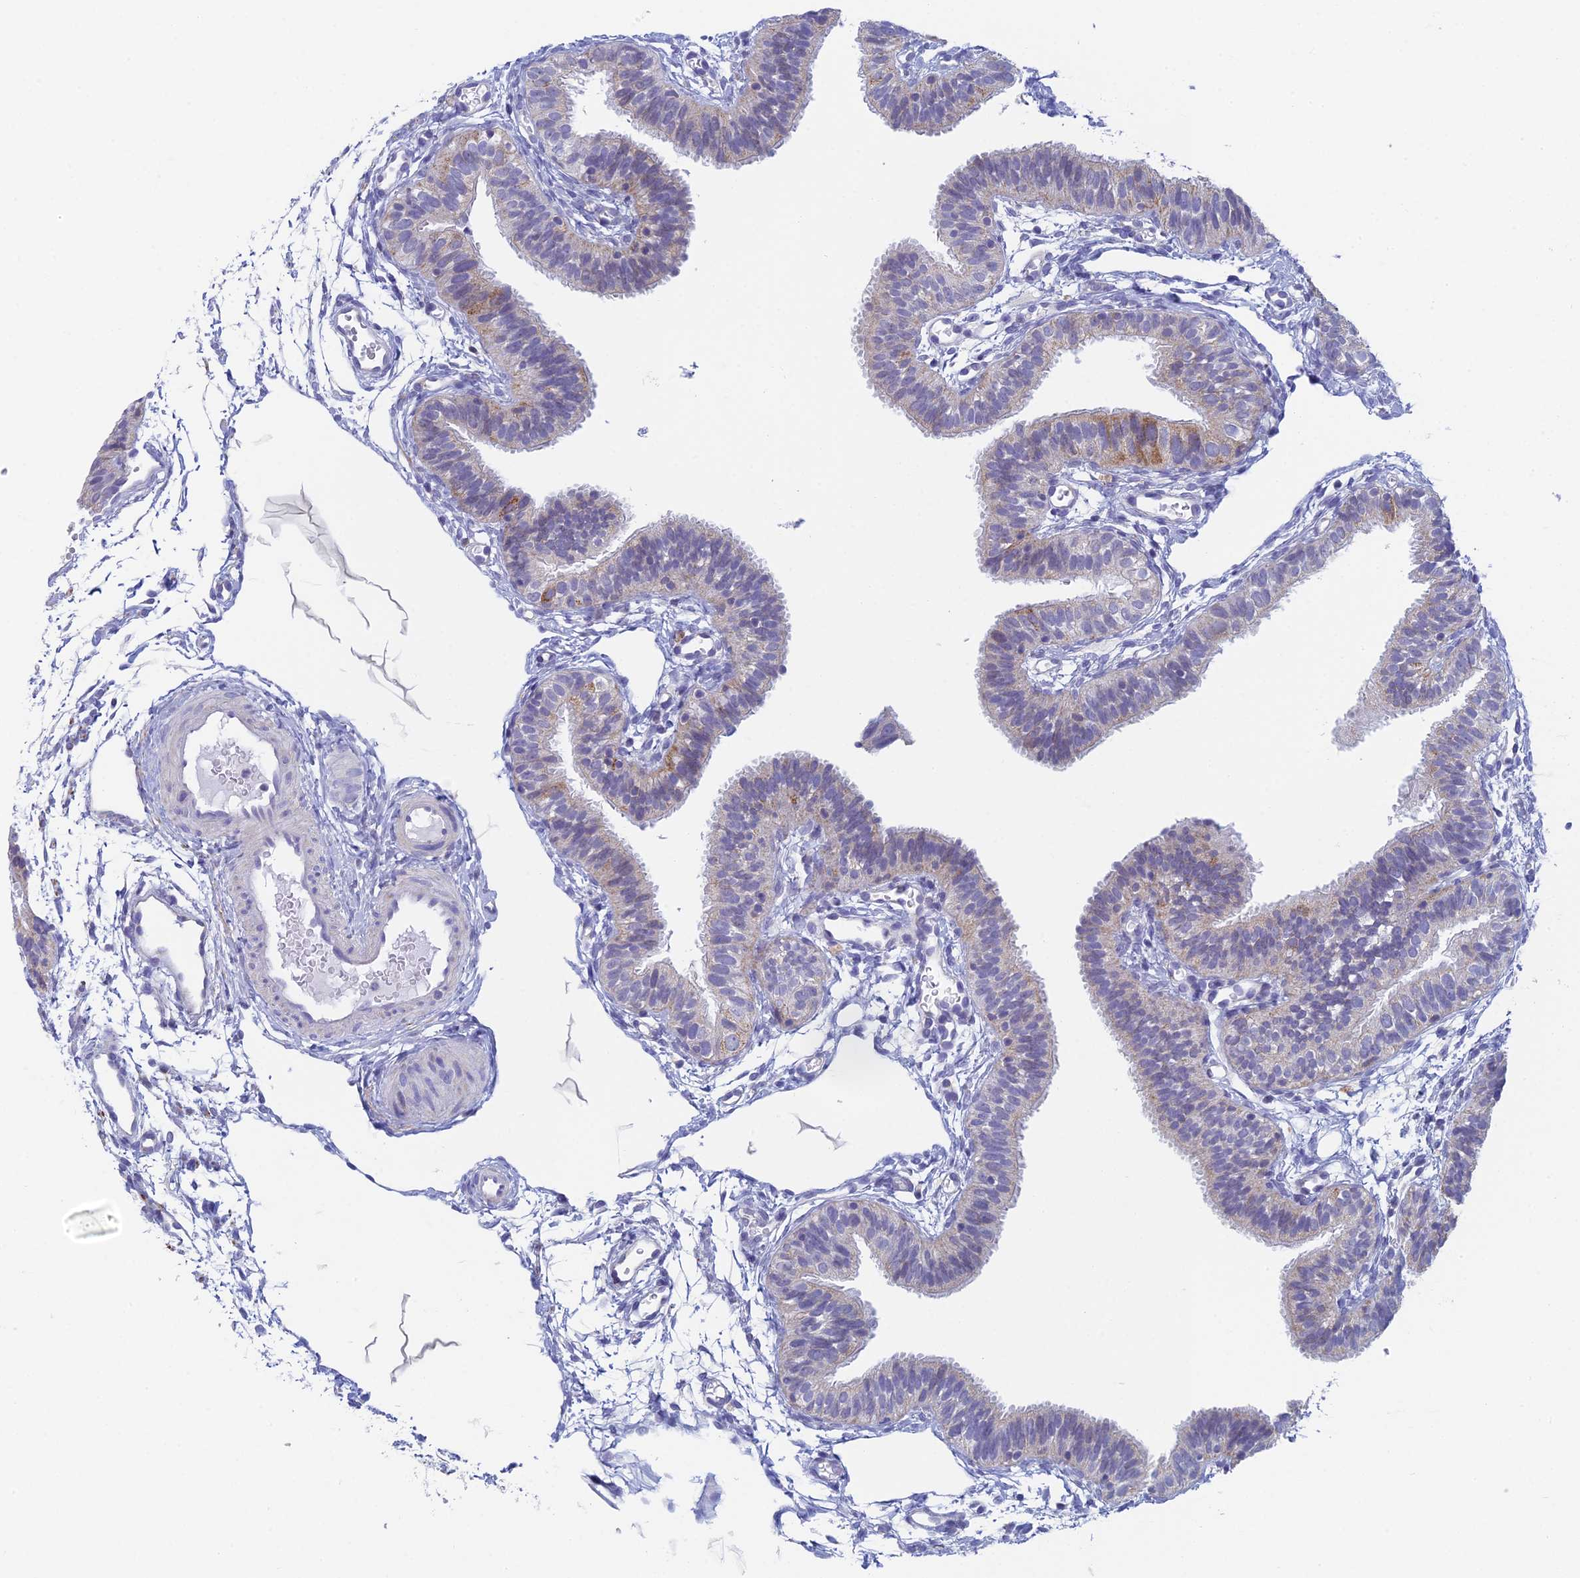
{"staining": {"intensity": "moderate", "quantity": "25%-75%", "location": "cytoplasmic/membranous"}, "tissue": "fallopian tube", "cell_type": "Glandular cells", "image_type": "normal", "snomed": [{"axis": "morphology", "description": "Normal tissue, NOS"}, {"axis": "topography", "description": "Fallopian tube"}], "caption": "DAB (3,3'-diaminobenzidine) immunohistochemical staining of unremarkable human fallopian tube demonstrates moderate cytoplasmic/membranous protein staining in approximately 25%-75% of glandular cells. Immunohistochemistry (ihc) stains the protein in brown and the nuclei are stained blue.", "gene": "REXO5", "patient": {"sex": "female", "age": 35}}